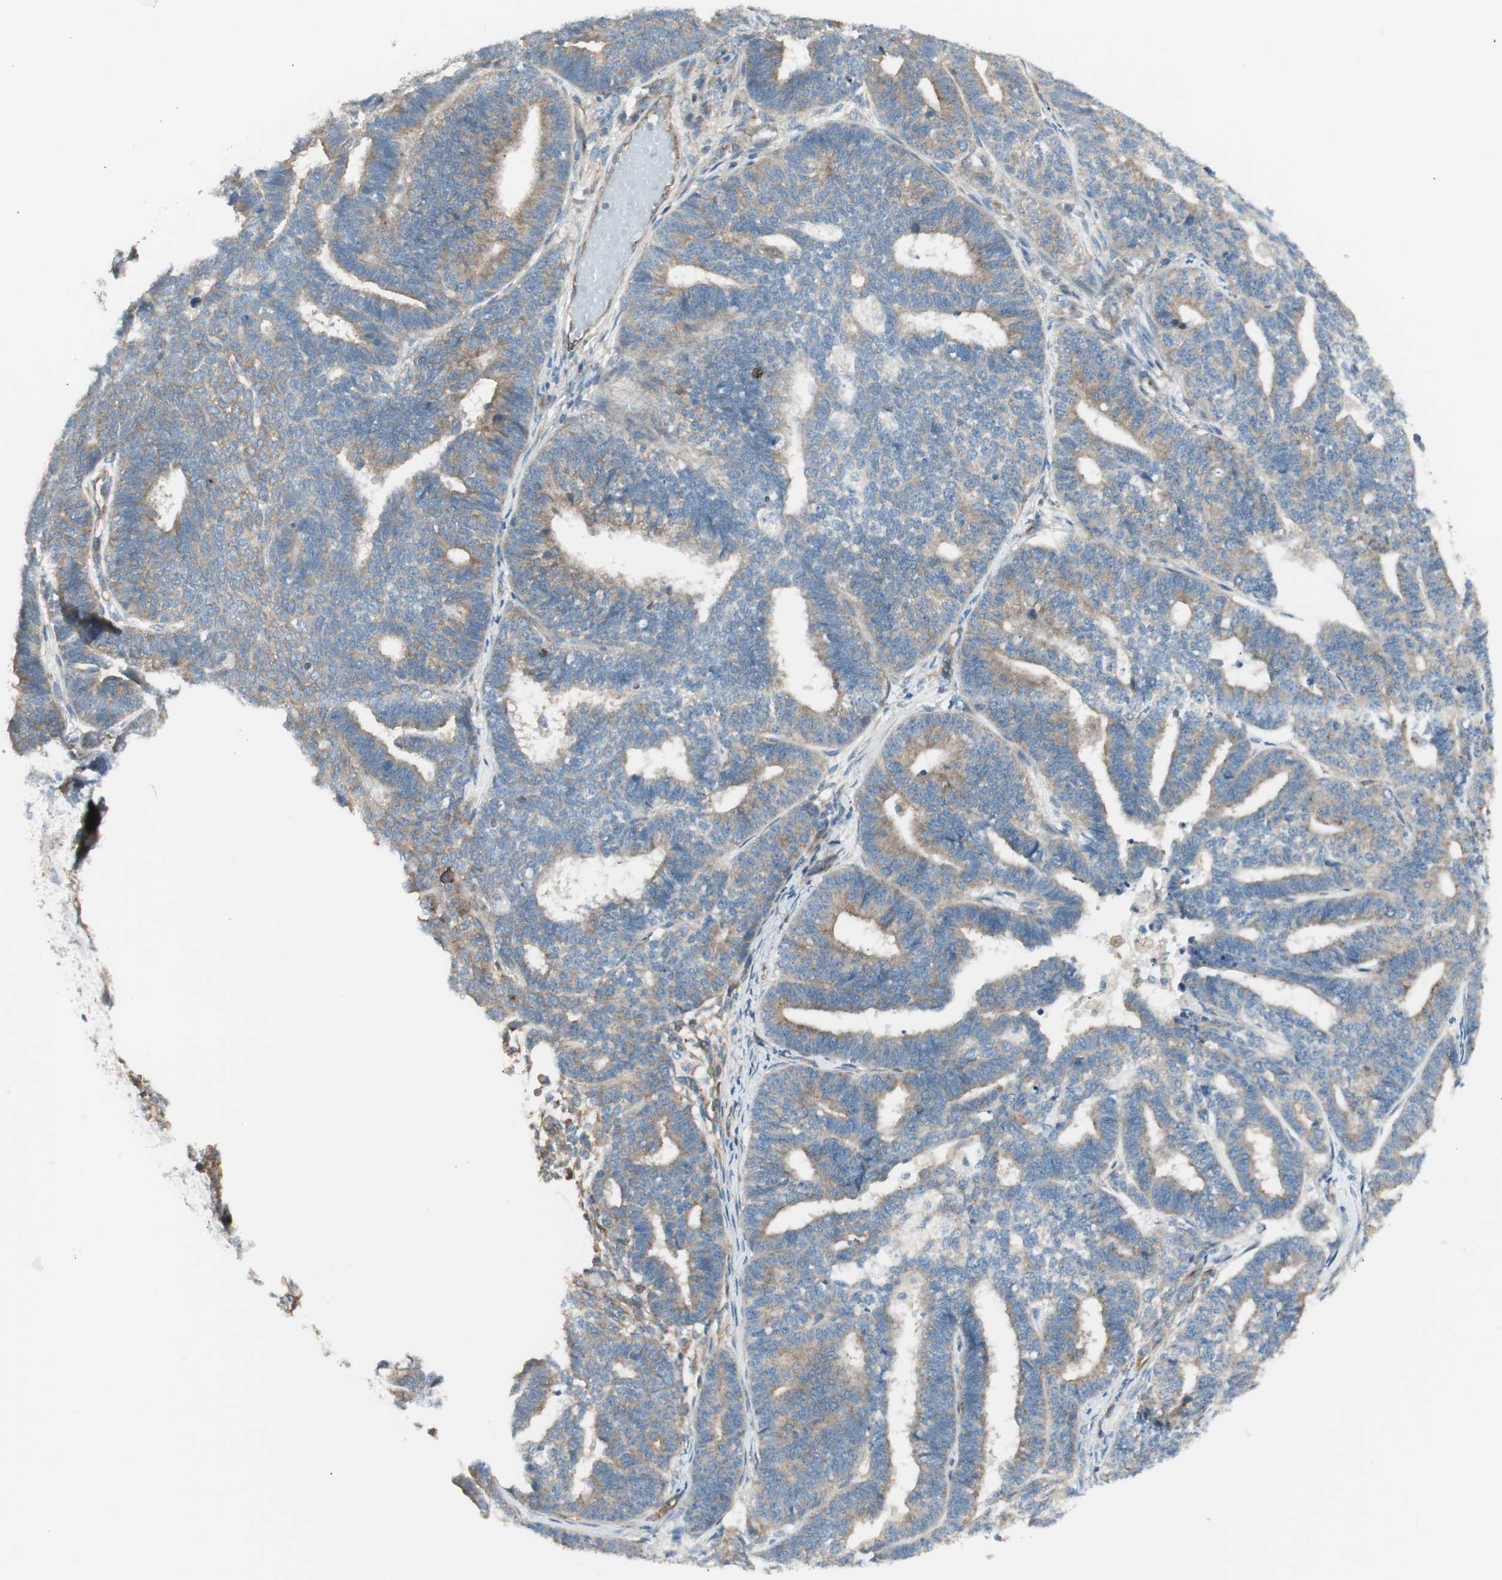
{"staining": {"intensity": "weak", "quantity": ">75%", "location": "cytoplasmic/membranous"}, "tissue": "endometrial cancer", "cell_type": "Tumor cells", "image_type": "cancer", "snomed": [{"axis": "morphology", "description": "Adenocarcinoma, NOS"}, {"axis": "topography", "description": "Endometrium"}], "caption": "This is a histology image of immunohistochemistry staining of adenocarcinoma (endometrial), which shows weak staining in the cytoplasmic/membranous of tumor cells.", "gene": "AGFG1", "patient": {"sex": "female", "age": 70}}